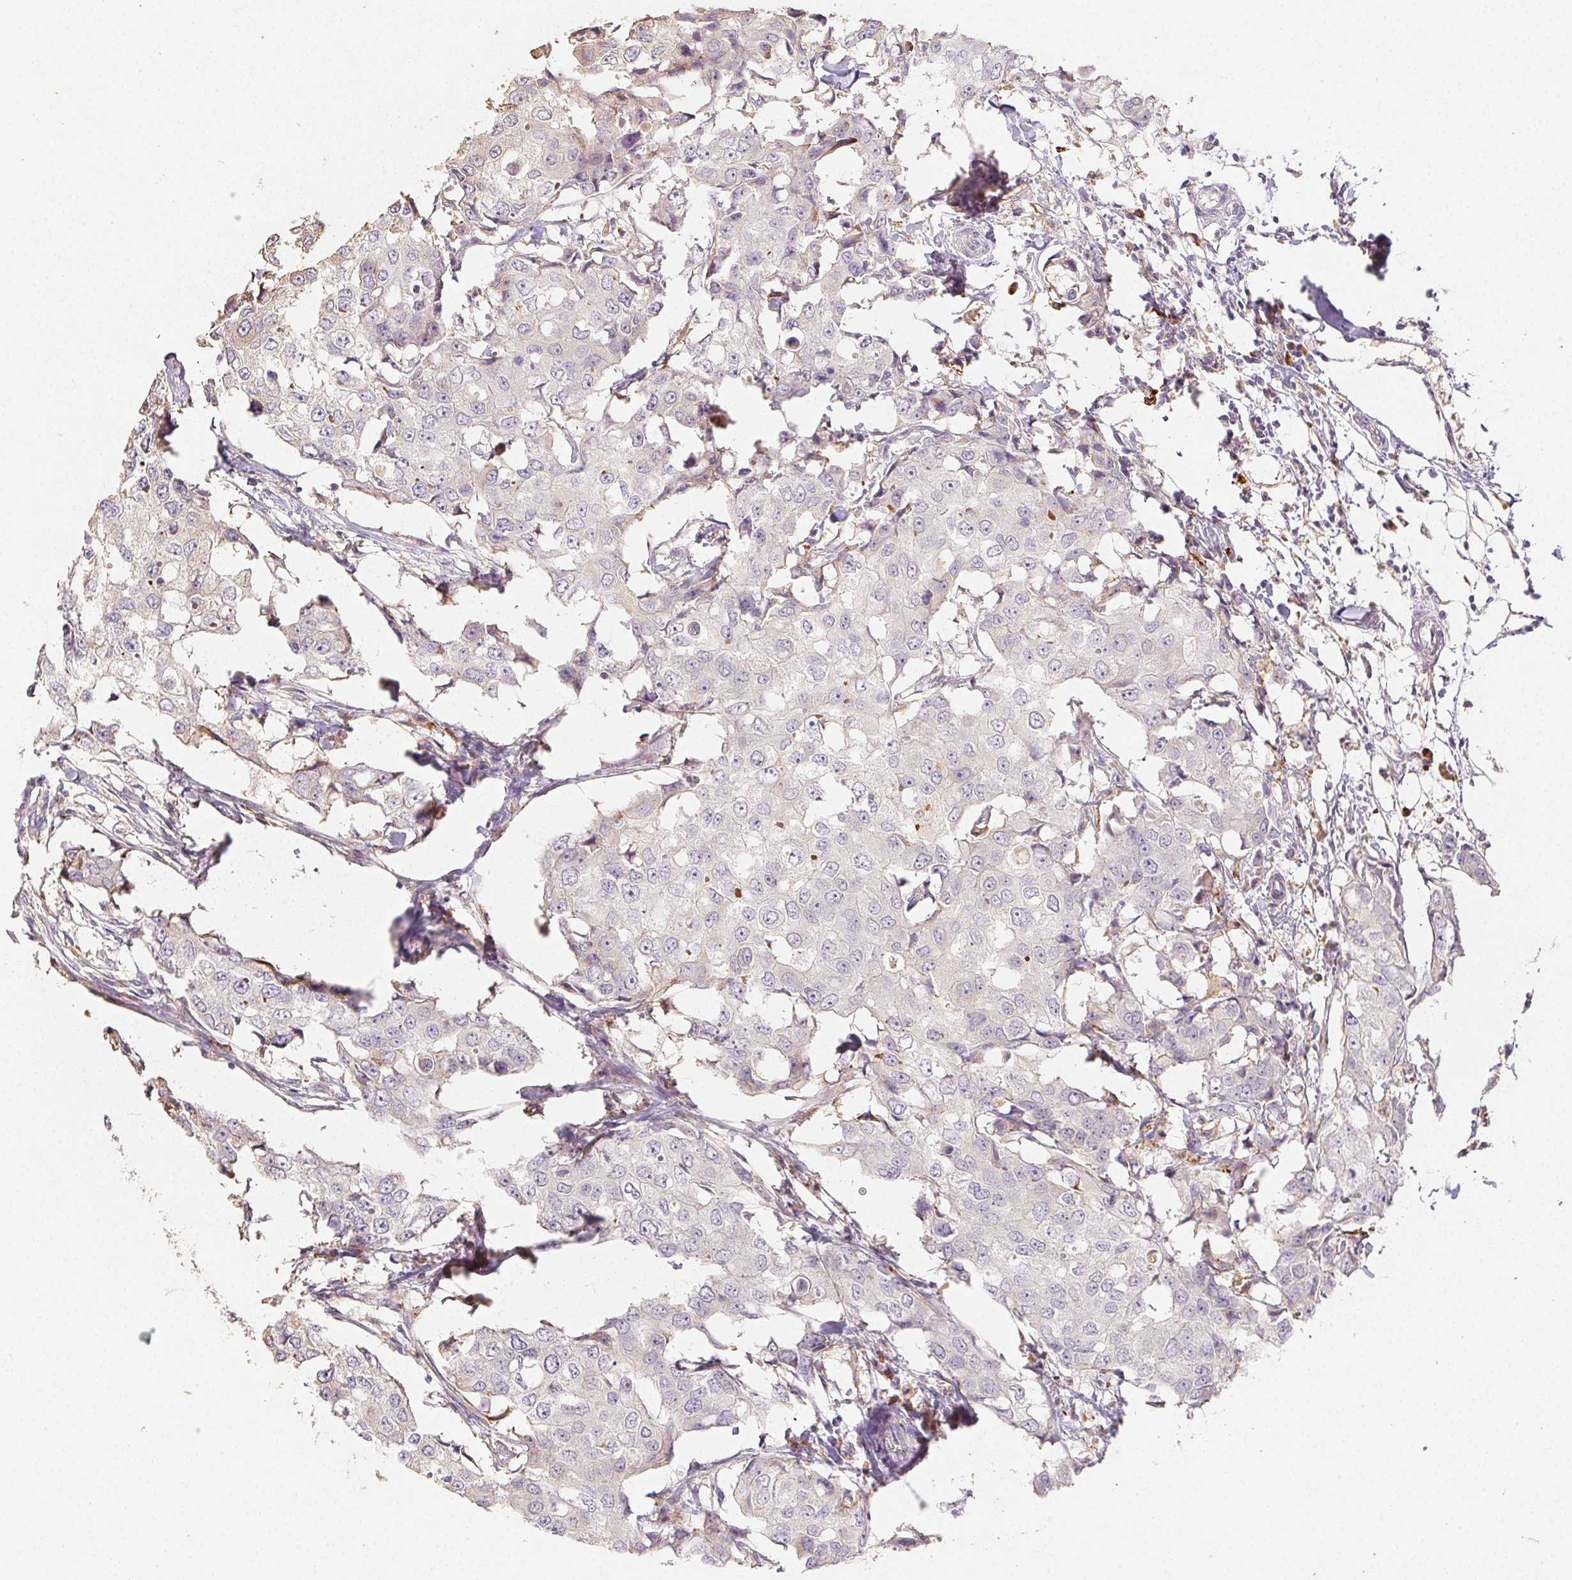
{"staining": {"intensity": "negative", "quantity": "none", "location": "none"}, "tissue": "breast cancer", "cell_type": "Tumor cells", "image_type": "cancer", "snomed": [{"axis": "morphology", "description": "Duct carcinoma"}, {"axis": "topography", "description": "Breast"}], "caption": "IHC histopathology image of human breast cancer stained for a protein (brown), which shows no expression in tumor cells.", "gene": "ACVR1B", "patient": {"sex": "female", "age": 27}}